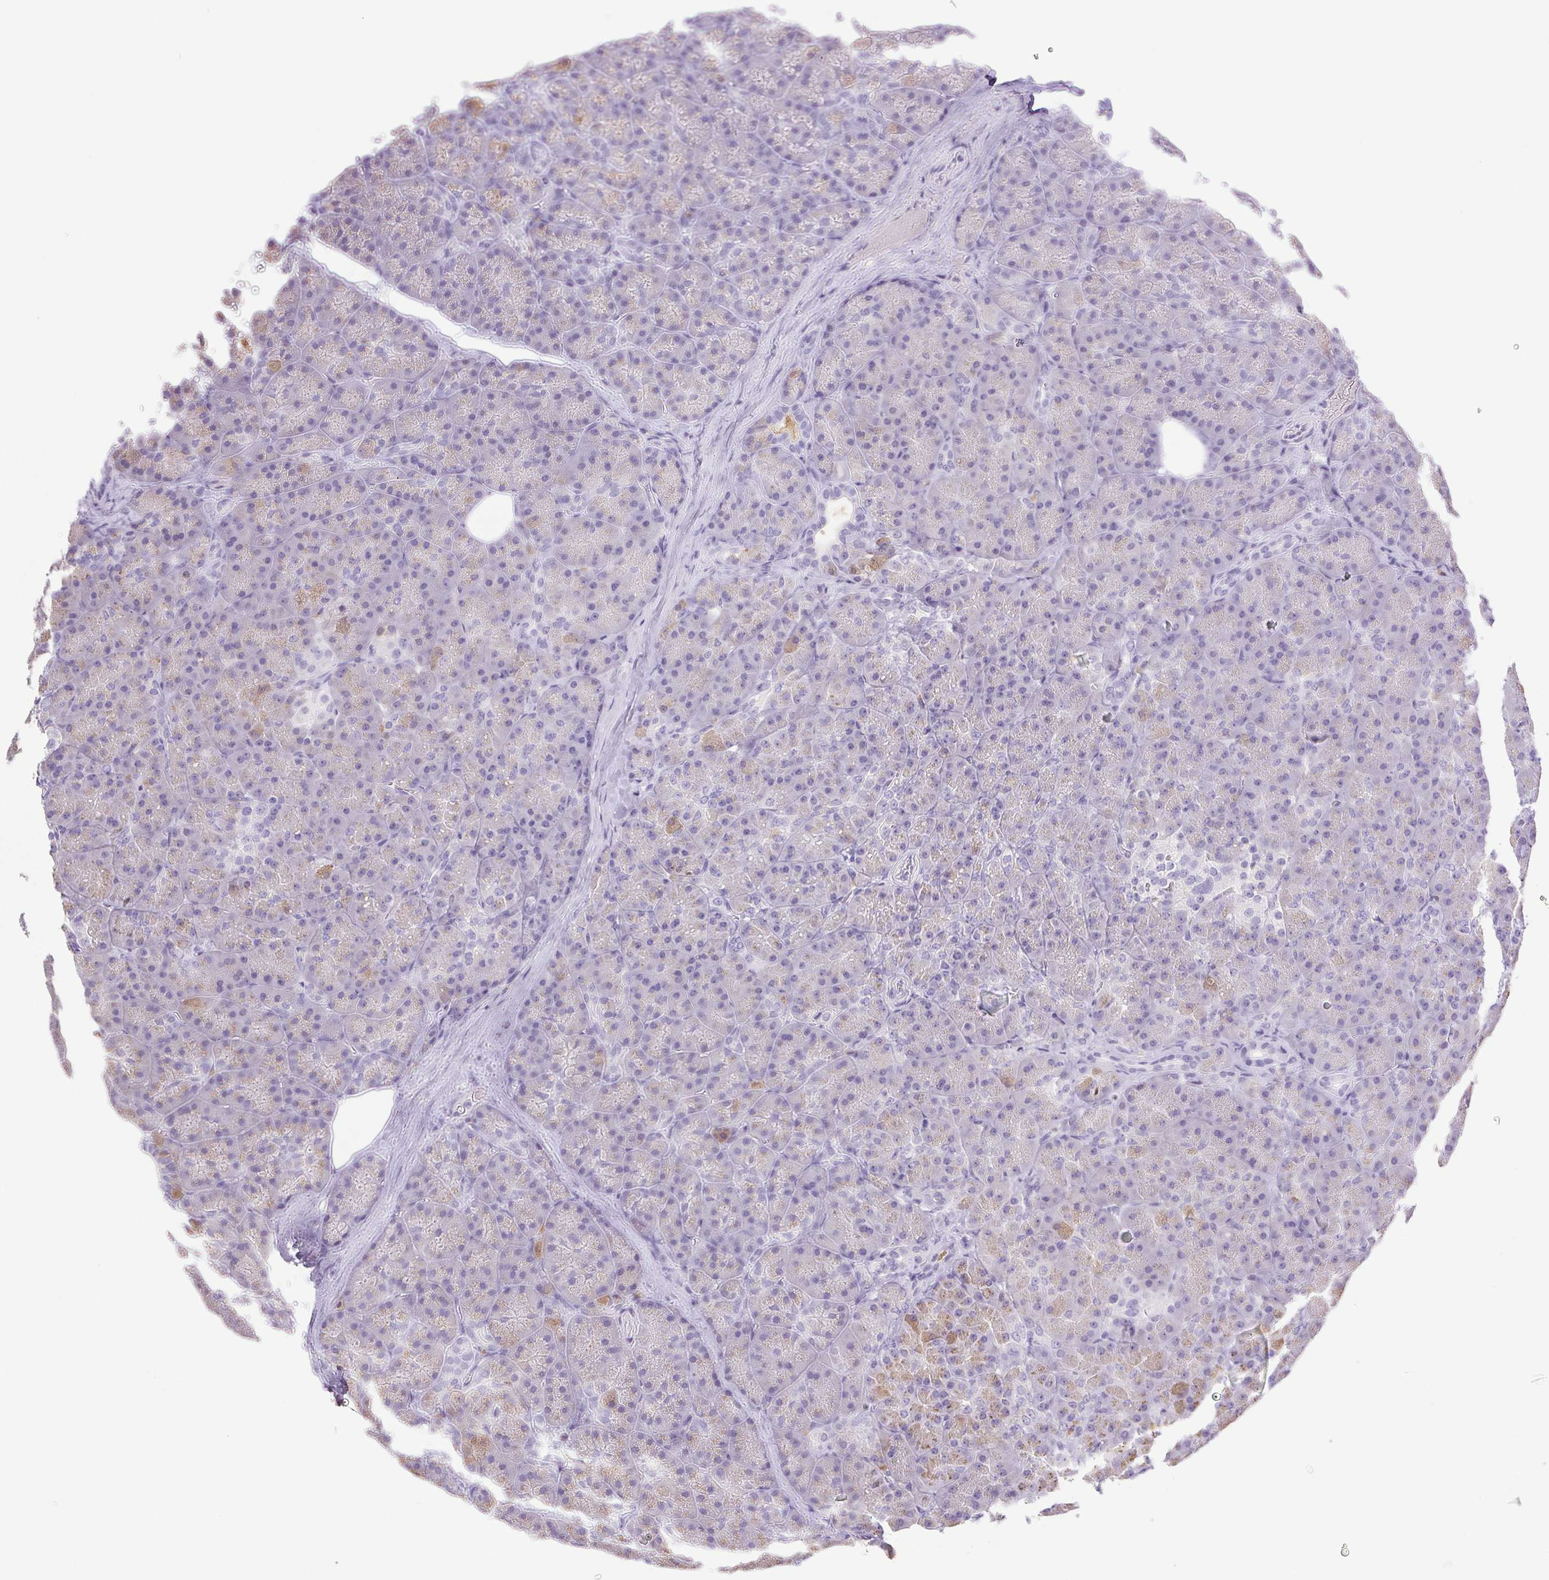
{"staining": {"intensity": "weak", "quantity": "<25%", "location": "cytoplasmic/membranous"}, "tissue": "pancreas", "cell_type": "Exocrine glandular cells", "image_type": "normal", "snomed": [{"axis": "morphology", "description": "Normal tissue, NOS"}, {"axis": "topography", "description": "Pancreas"}], "caption": "Protein analysis of benign pancreas shows no significant staining in exocrine glandular cells. (DAB (3,3'-diaminobenzidine) IHC, high magnification).", "gene": "PAPPA2", "patient": {"sex": "male", "age": 57}}